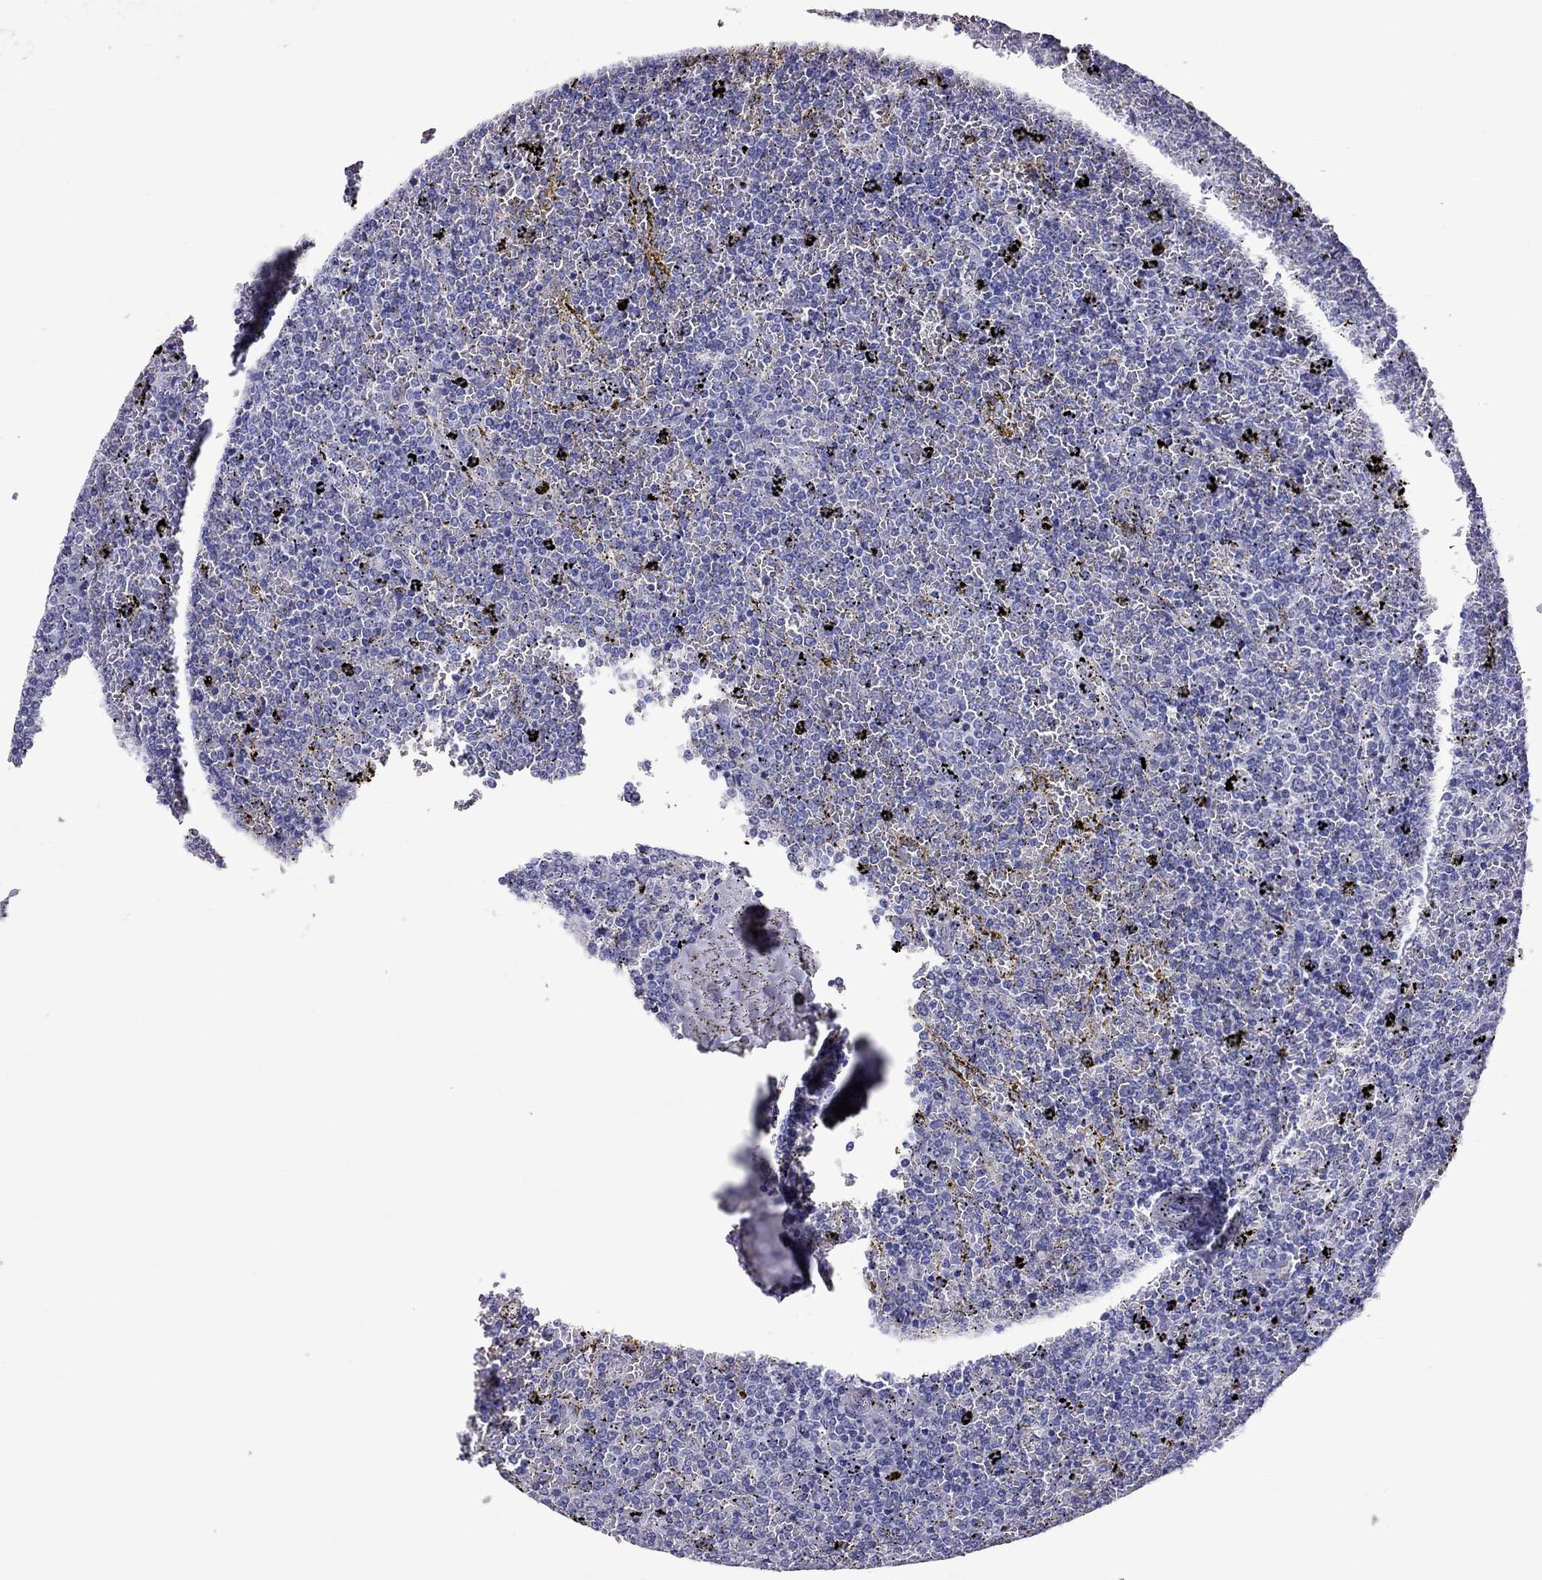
{"staining": {"intensity": "negative", "quantity": "none", "location": "none"}, "tissue": "lymphoma", "cell_type": "Tumor cells", "image_type": "cancer", "snomed": [{"axis": "morphology", "description": "Malignant lymphoma, non-Hodgkin's type, Low grade"}, {"axis": "topography", "description": "Spleen"}], "caption": "DAB immunohistochemical staining of lymphoma shows no significant staining in tumor cells. (IHC, brightfield microscopy, high magnification).", "gene": "TTLL13", "patient": {"sex": "female", "age": 77}}